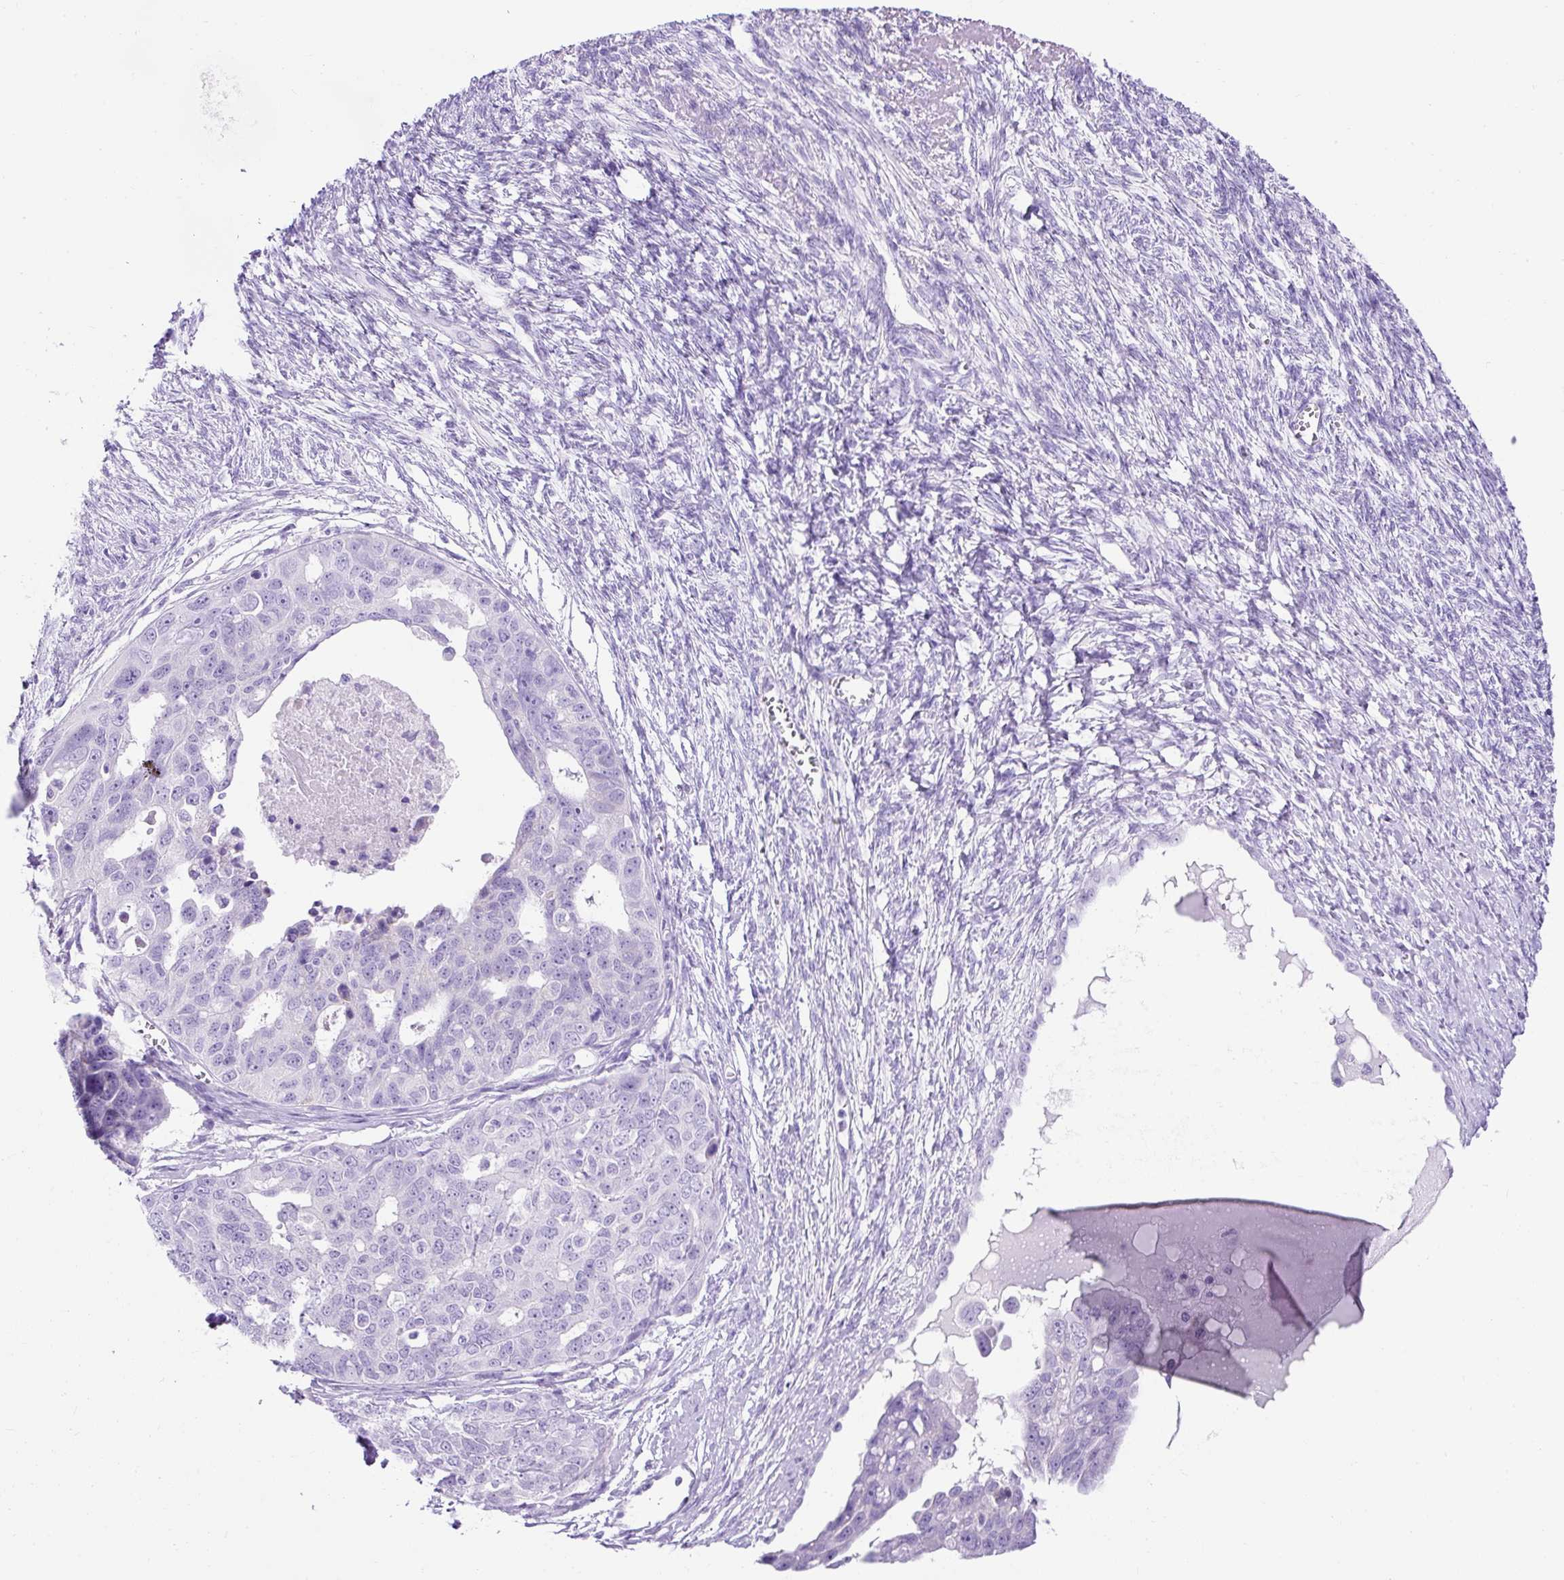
{"staining": {"intensity": "negative", "quantity": "none", "location": "none"}, "tissue": "ovarian cancer", "cell_type": "Tumor cells", "image_type": "cancer", "snomed": [{"axis": "morphology", "description": "Carcinoma, endometroid"}, {"axis": "topography", "description": "Ovary"}], "caption": "Protein analysis of ovarian endometroid carcinoma reveals no significant positivity in tumor cells.", "gene": "KRT12", "patient": {"sex": "female", "age": 70}}